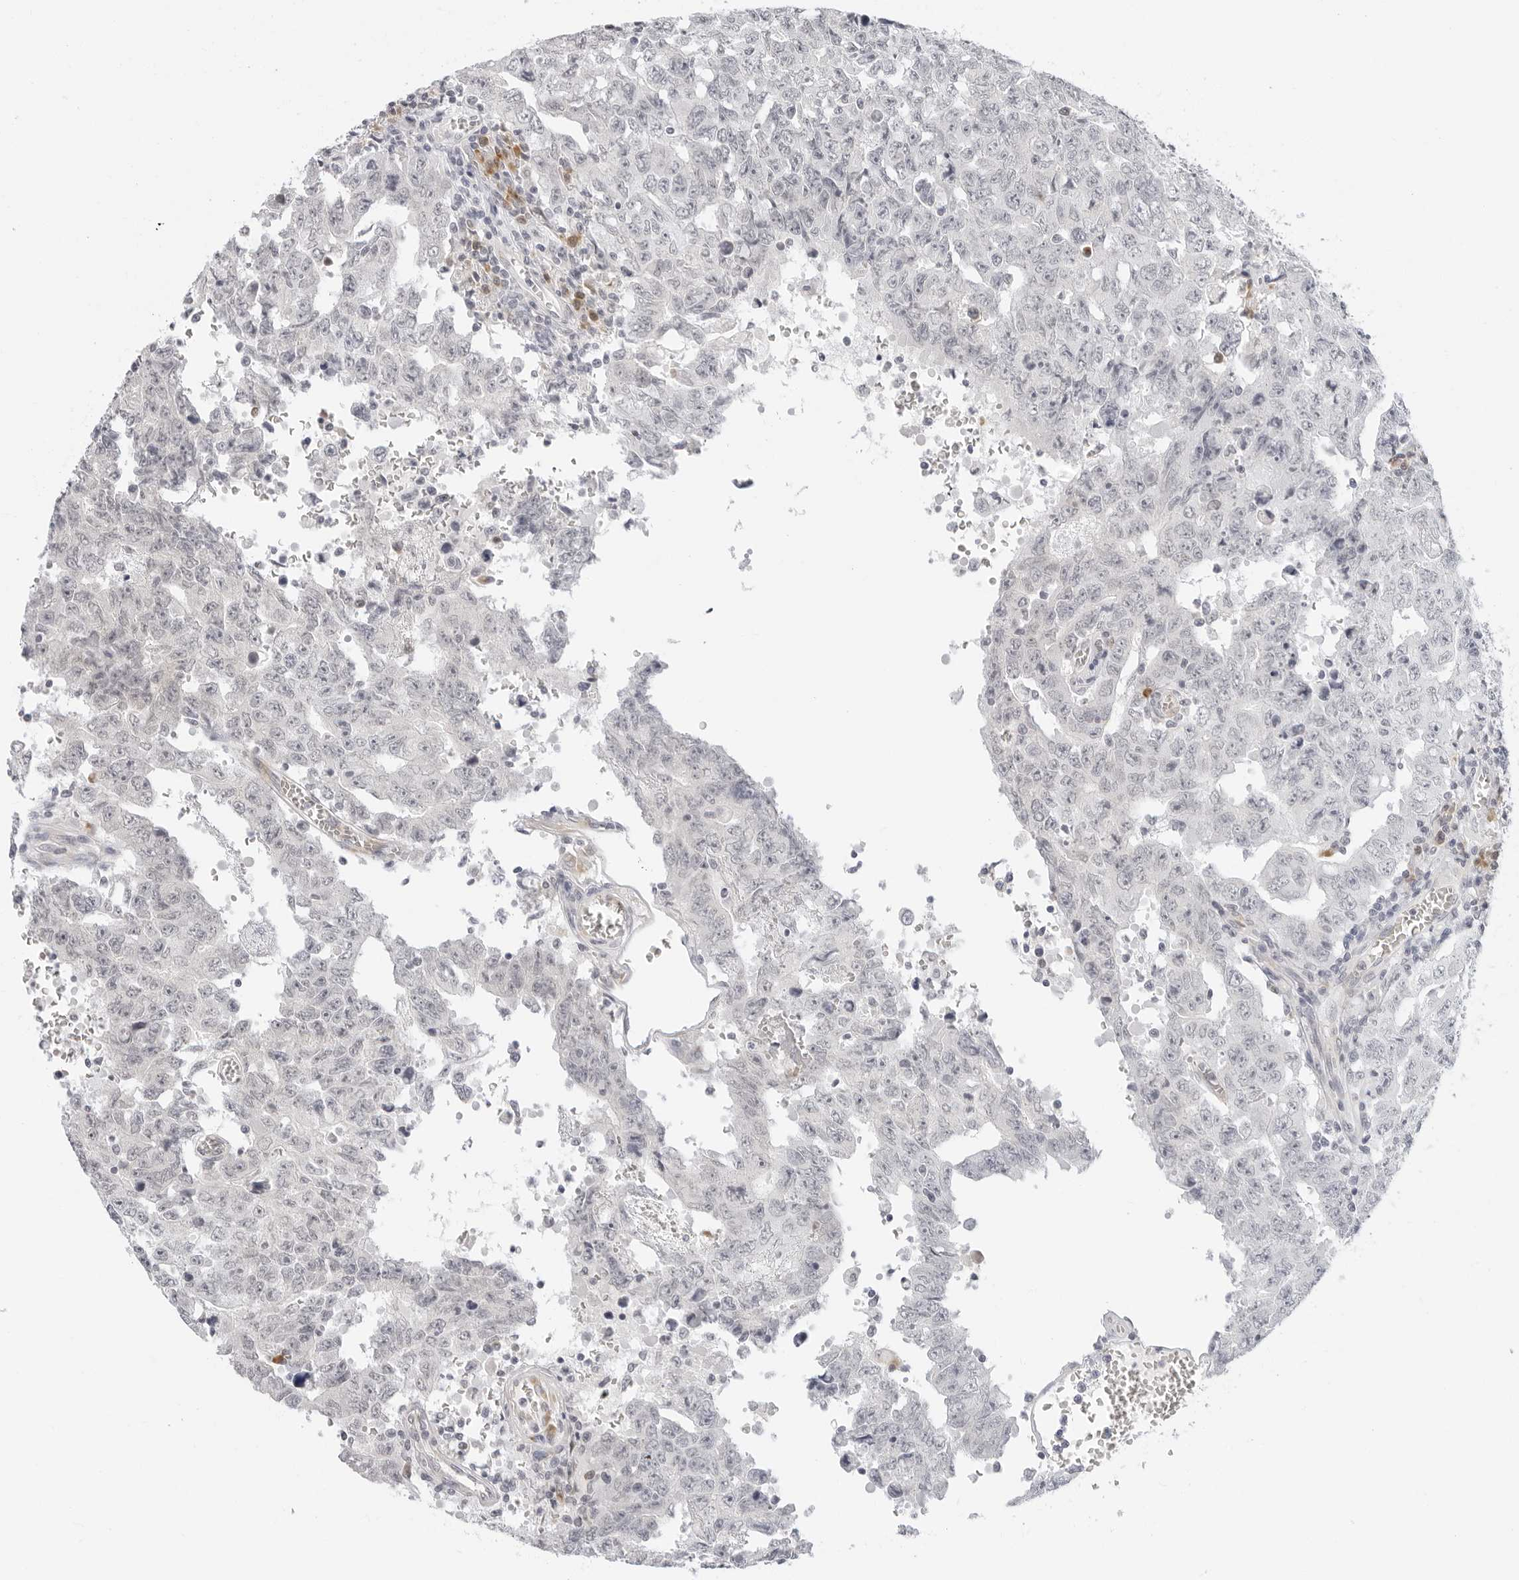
{"staining": {"intensity": "negative", "quantity": "none", "location": "none"}, "tissue": "testis cancer", "cell_type": "Tumor cells", "image_type": "cancer", "snomed": [{"axis": "morphology", "description": "Carcinoma, Embryonal, NOS"}, {"axis": "topography", "description": "Testis"}], "caption": "This is an IHC image of embryonal carcinoma (testis). There is no staining in tumor cells.", "gene": "EDN2", "patient": {"sex": "male", "age": 26}}